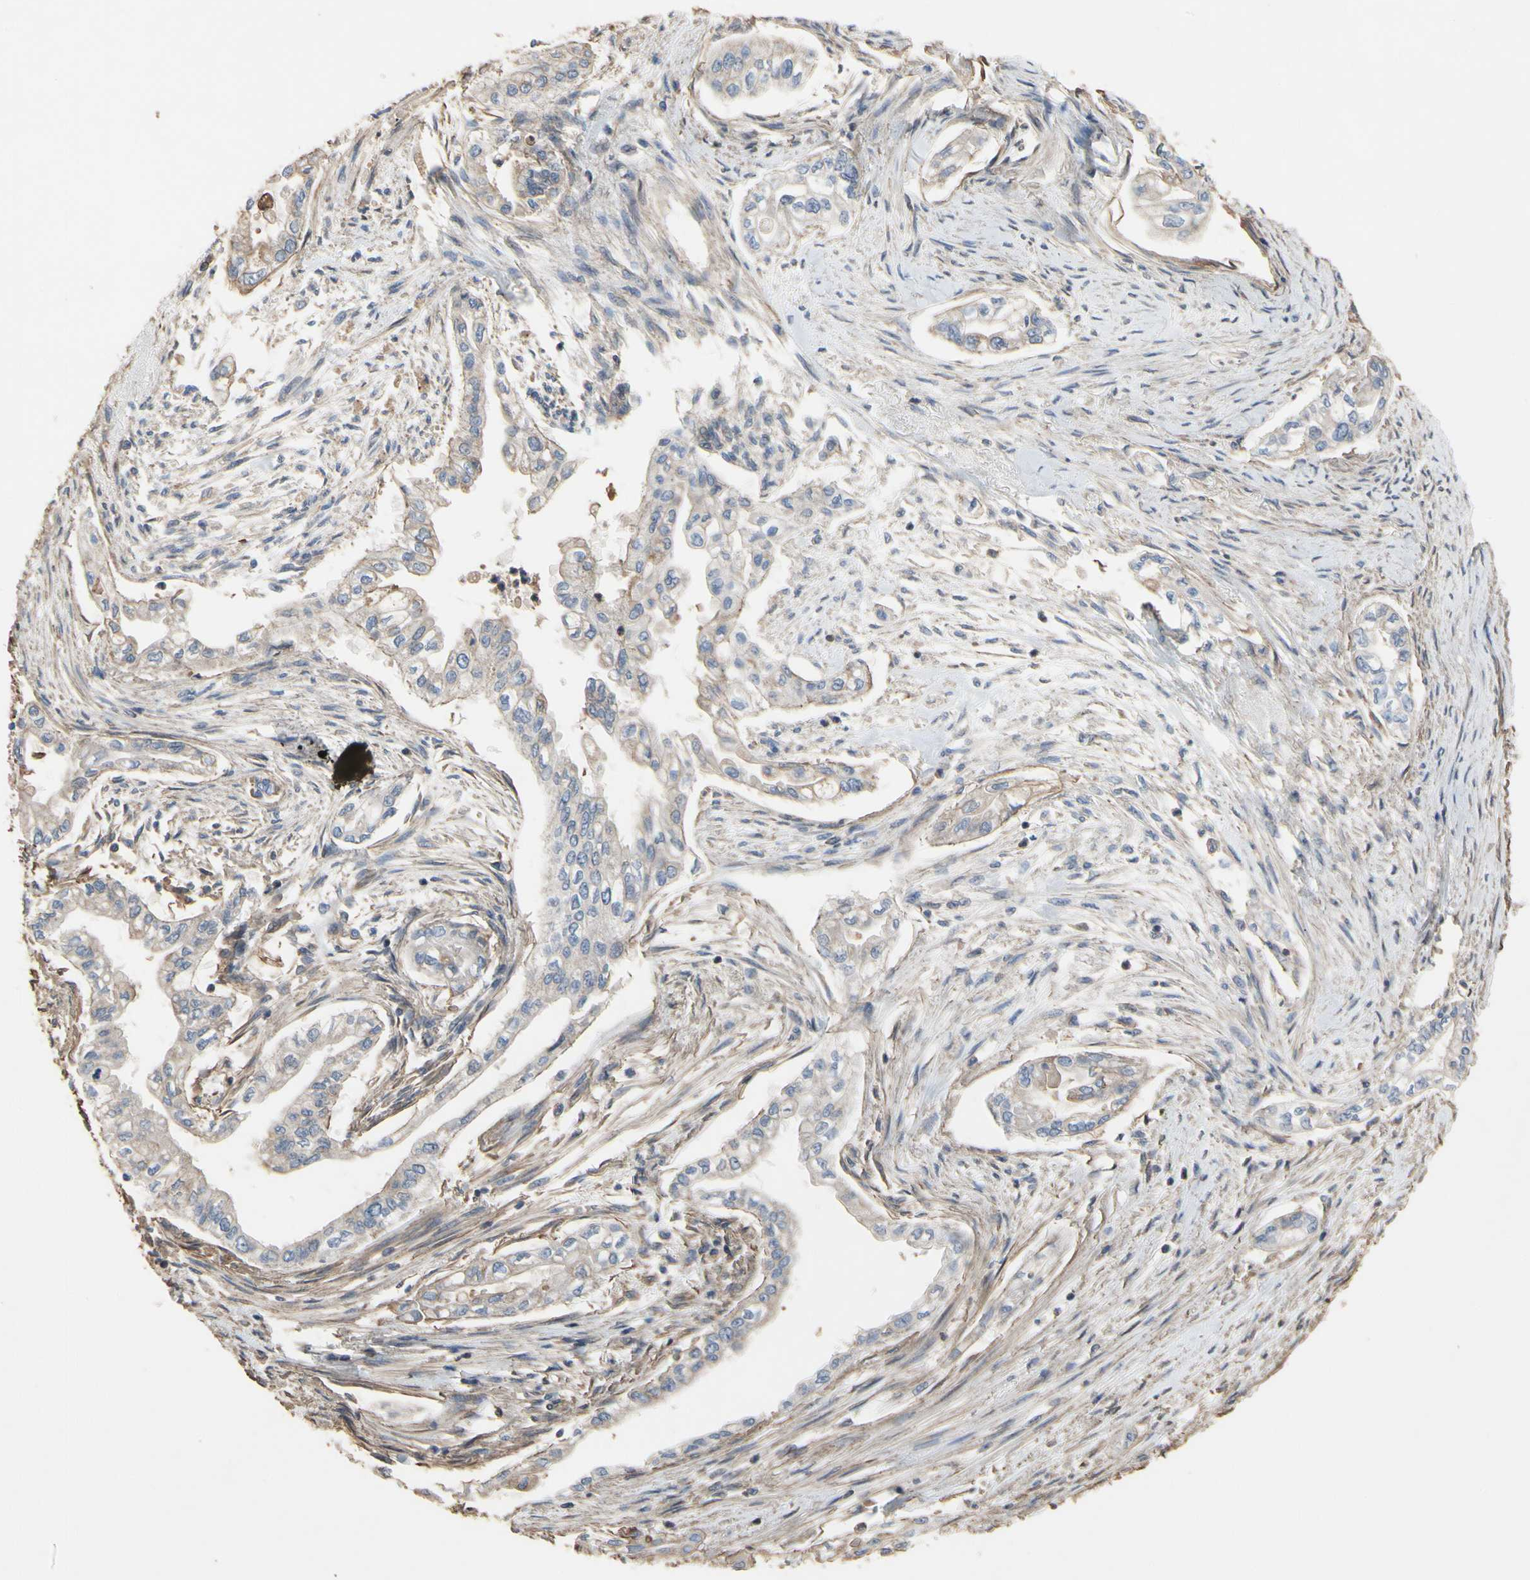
{"staining": {"intensity": "moderate", "quantity": "25%-75%", "location": "cytoplasmic/membranous"}, "tissue": "pancreatic cancer", "cell_type": "Tumor cells", "image_type": "cancer", "snomed": [{"axis": "morphology", "description": "Normal tissue, NOS"}, {"axis": "topography", "description": "Pancreas"}], "caption": "Approximately 25%-75% of tumor cells in pancreatic cancer display moderate cytoplasmic/membranous protein expression as visualized by brown immunohistochemical staining.", "gene": "PDZK1", "patient": {"sex": "male", "age": 42}}